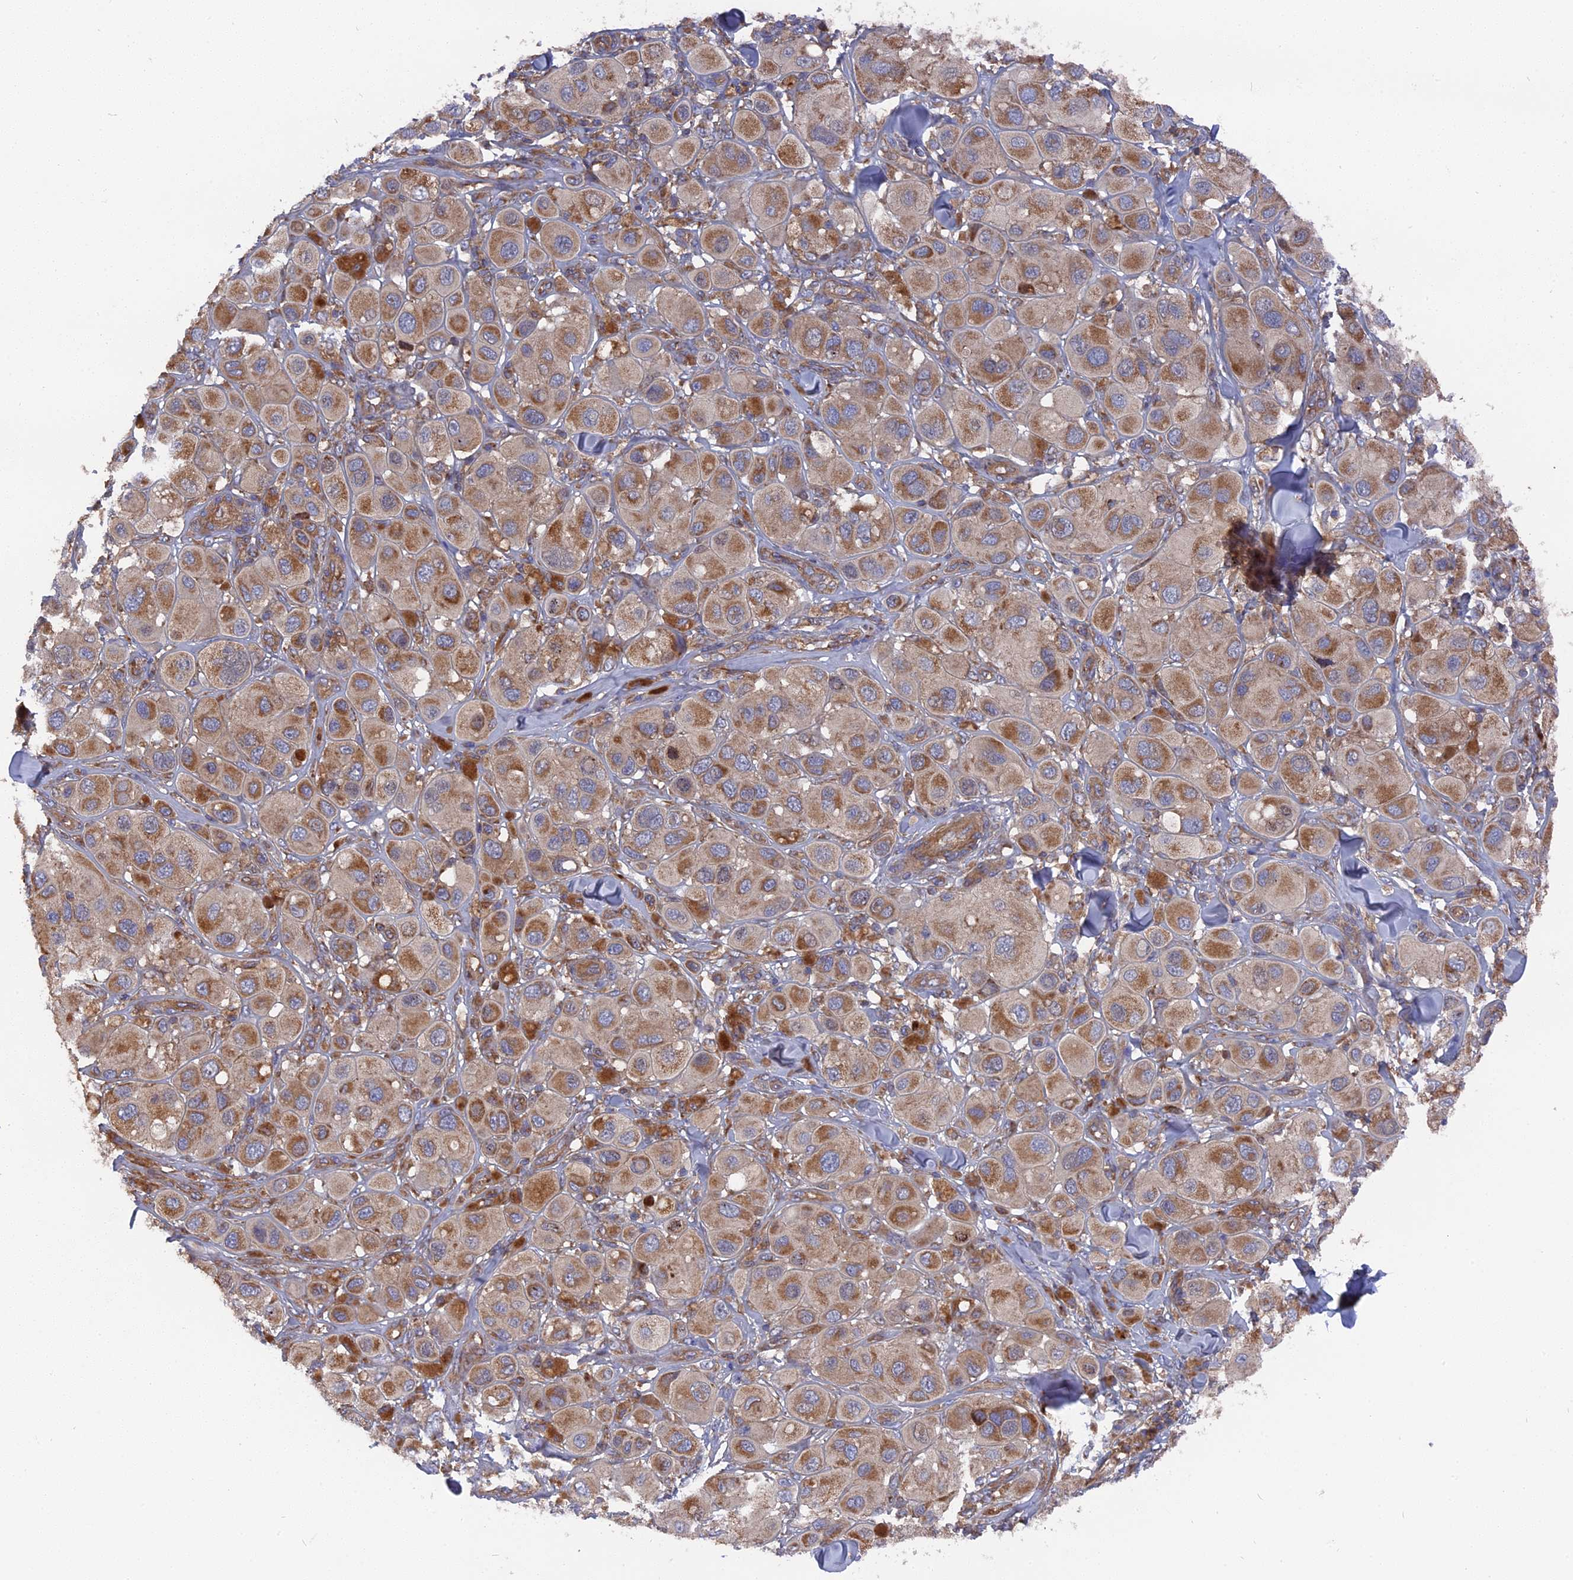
{"staining": {"intensity": "moderate", "quantity": ">75%", "location": "cytoplasmic/membranous"}, "tissue": "melanoma", "cell_type": "Tumor cells", "image_type": "cancer", "snomed": [{"axis": "morphology", "description": "Malignant melanoma, Metastatic site"}, {"axis": "topography", "description": "Skin"}], "caption": "A medium amount of moderate cytoplasmic/membranous expression is appreciated in approximately >75% of tumor cells in malignant melanoma (metastatic site) tissue.", "gene": "TELO2", "patient": {"sex": "male", "age": 41}}